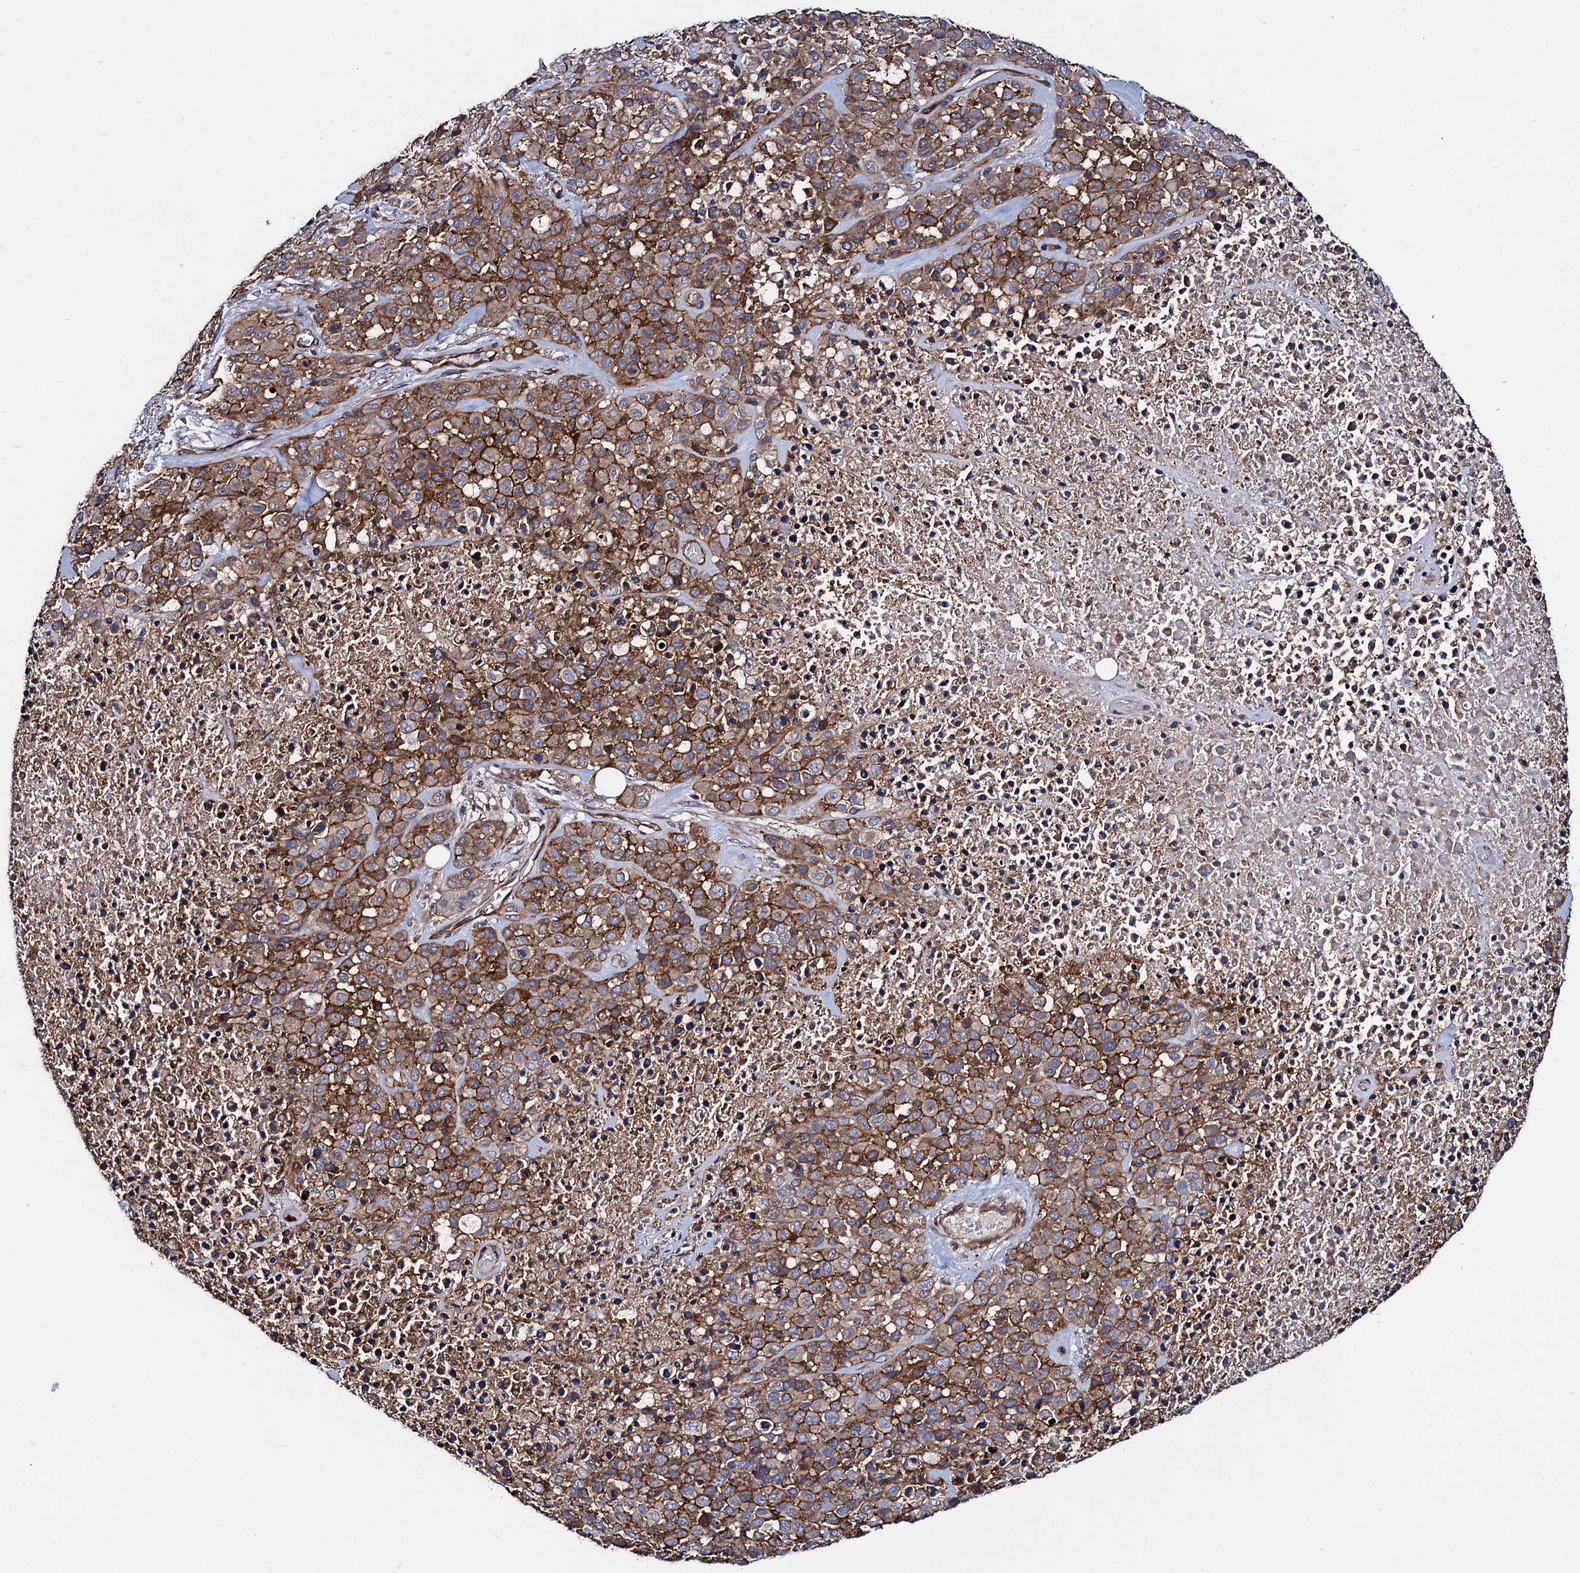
{"staining": {"intensity": "moderate", "quantity": ">75%", "location": "cytoplasmic/membranous"}, "tissue": "melanoma", "cell_type": "Tumor cells", "image_type": "cancer", "snomed": [{"axis": "morphology", "description": "Malignant melanoma, Metastatic site"}, {"axis": "topography", "description": "Skin"}], "caption": "Melanoma stained with a brown dye reveals moderate cytoplasmic/membranous positive staining in approximately >75% of tumor cells.", "gene": "KXD1", "patient": {"sex": "female", "age": 81}}